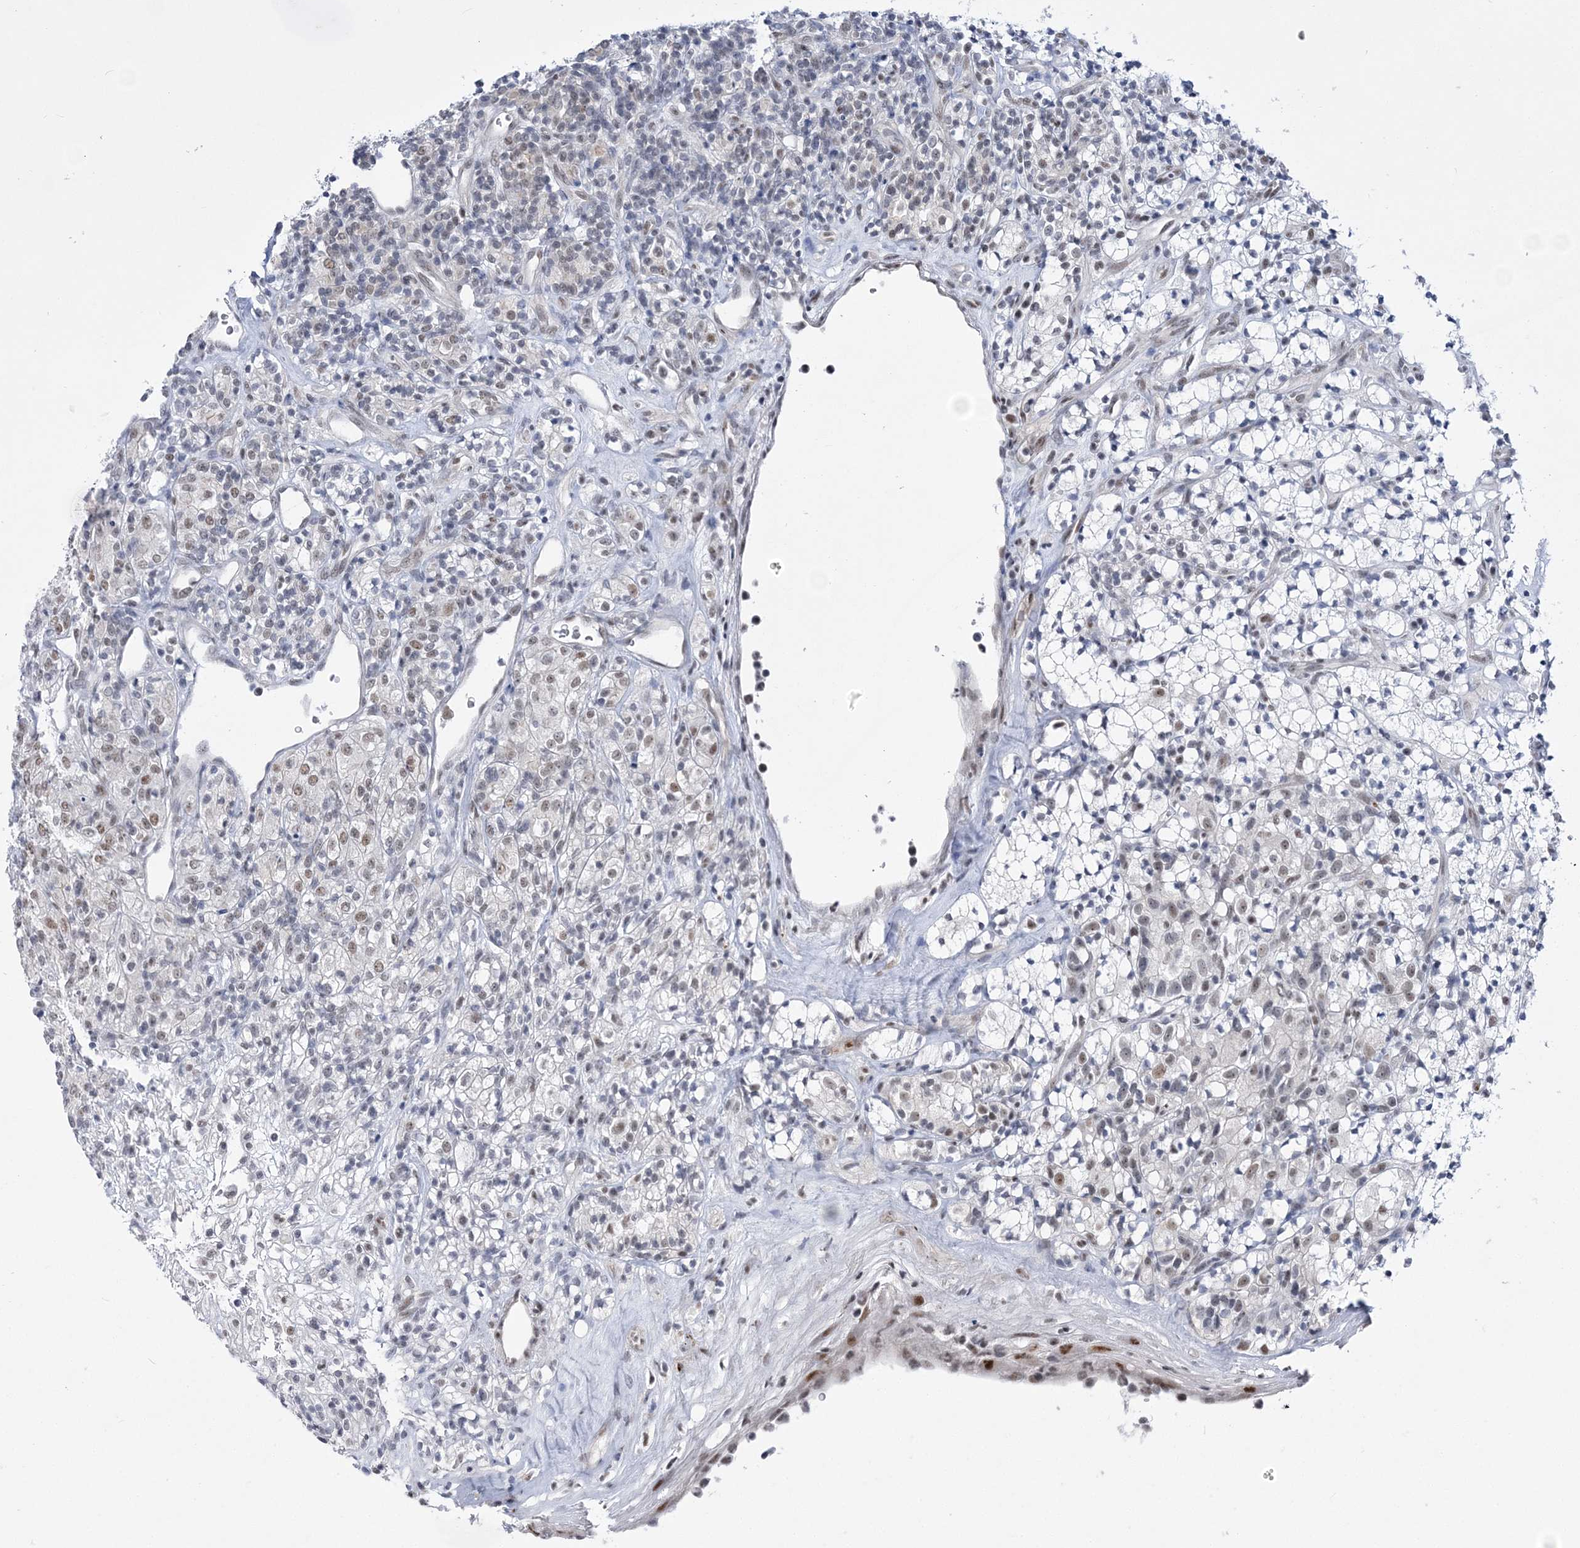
{"staining": {"intensity": "weak", "quantity": "<25%", "location": "nuclear"}, "tissue": "renal cancer", "cell_type": "Tumor cells", "image_type": "cancer", "snomed": [{"axis": "morphology", "description": "Adenocarcinoma, NOS"}, {"axis": "topography", "description": "Kidney"}], "caption": "Tumor cells are negative for protein expression in human renal adenocarcinoma. (Stains: DAB (3,3'-diaminobenzidine) IHC with hematoxylin counter stain, Microscopy: brightfield microscopy at high magnification).", "gene": "NSUN2", "patient": {"sex": "male", "age": 77}}